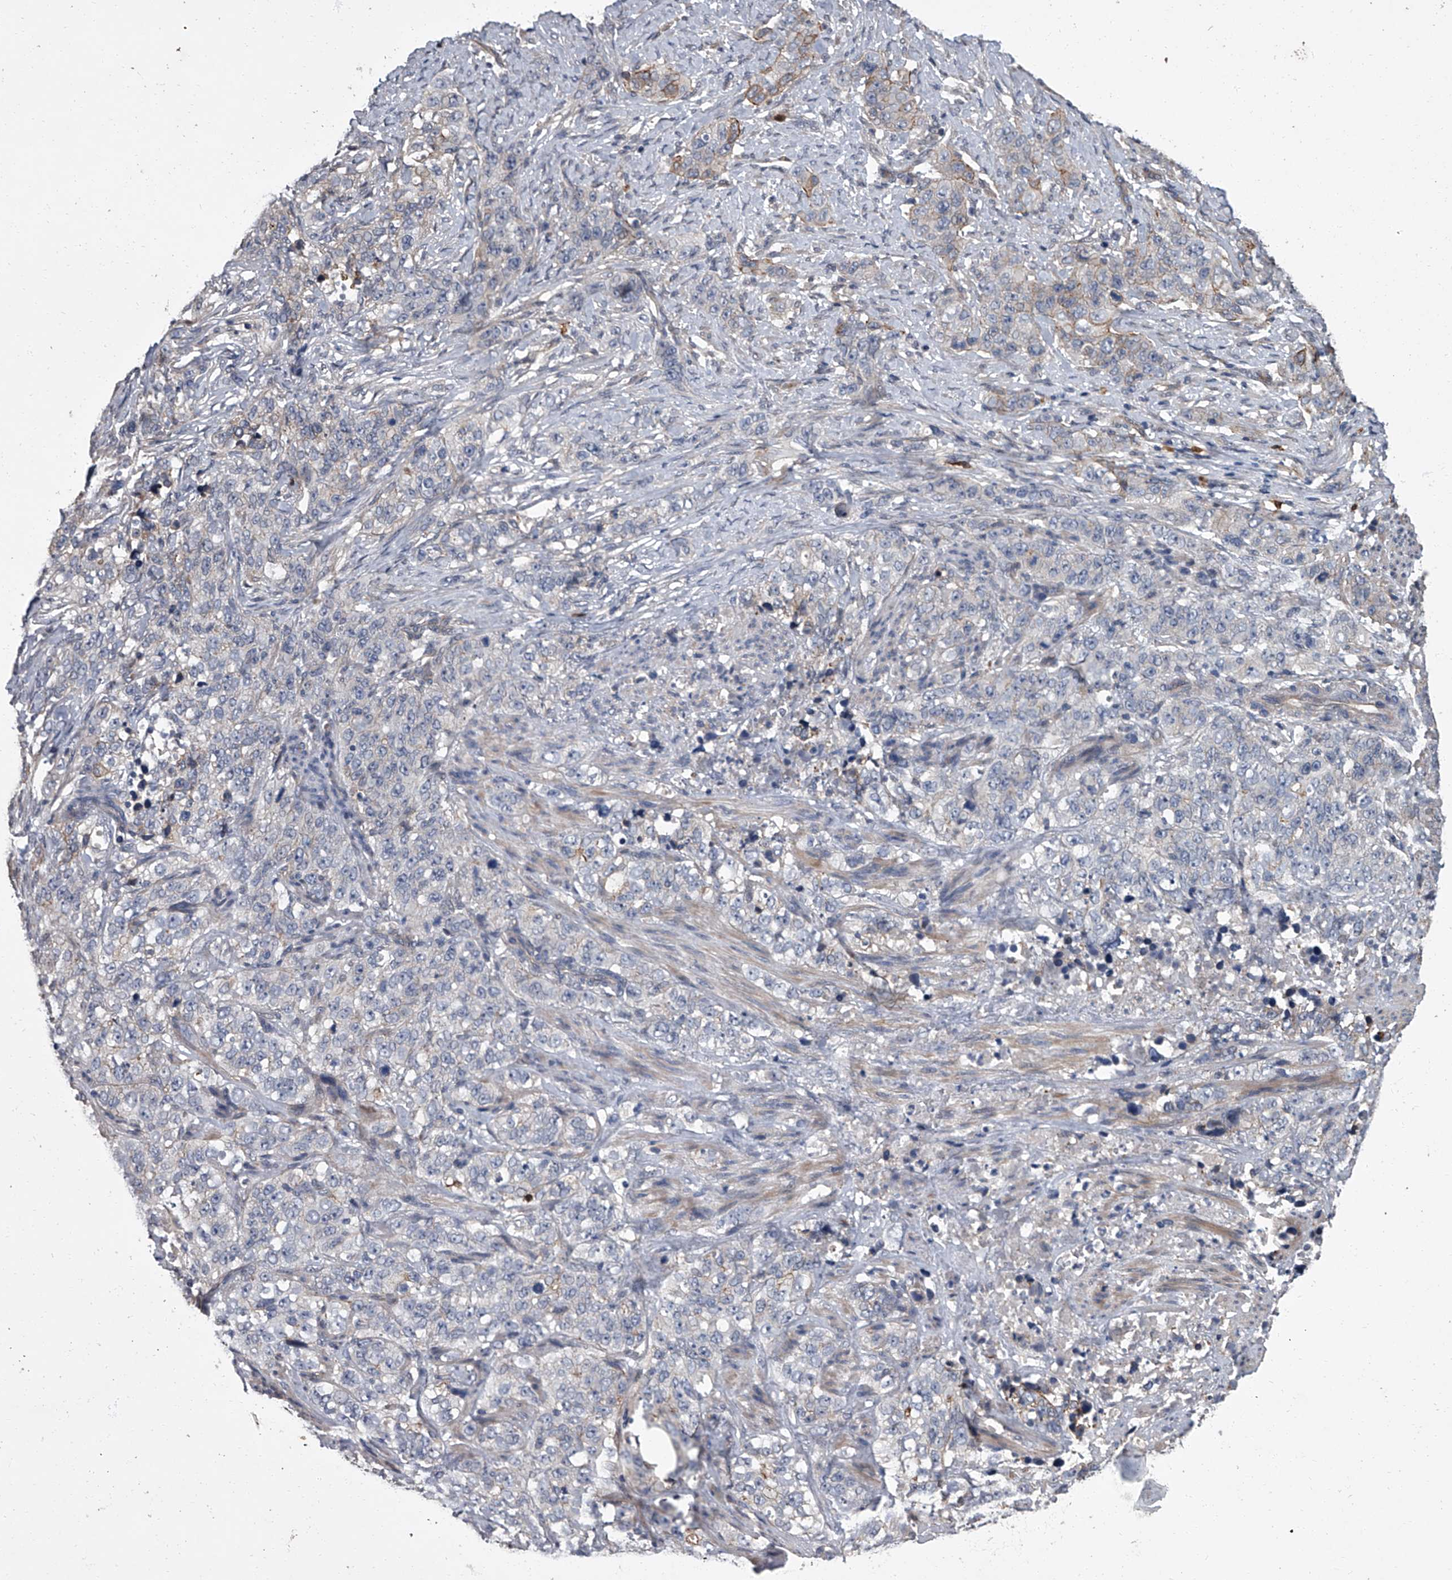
{"staining": {"intensity": "negative", "quantity": "none", "location": "none"}, "tissue": "stomach cancer", "cell_type": "Tumor cells", "image_type": "cancer", "snomed": [{"axis": "morphology", "description": "Adenocarcinoma, NOS"}, {"axis": "topography", "description": "Stomach"}], "caption": "Immunohistochemistry (IHC) of human adenocarcinoma (stomach) exhibits no positivity in tumor cells.", "gene": "SIRT4", "patient": {"sex": "male", "age": 48}}